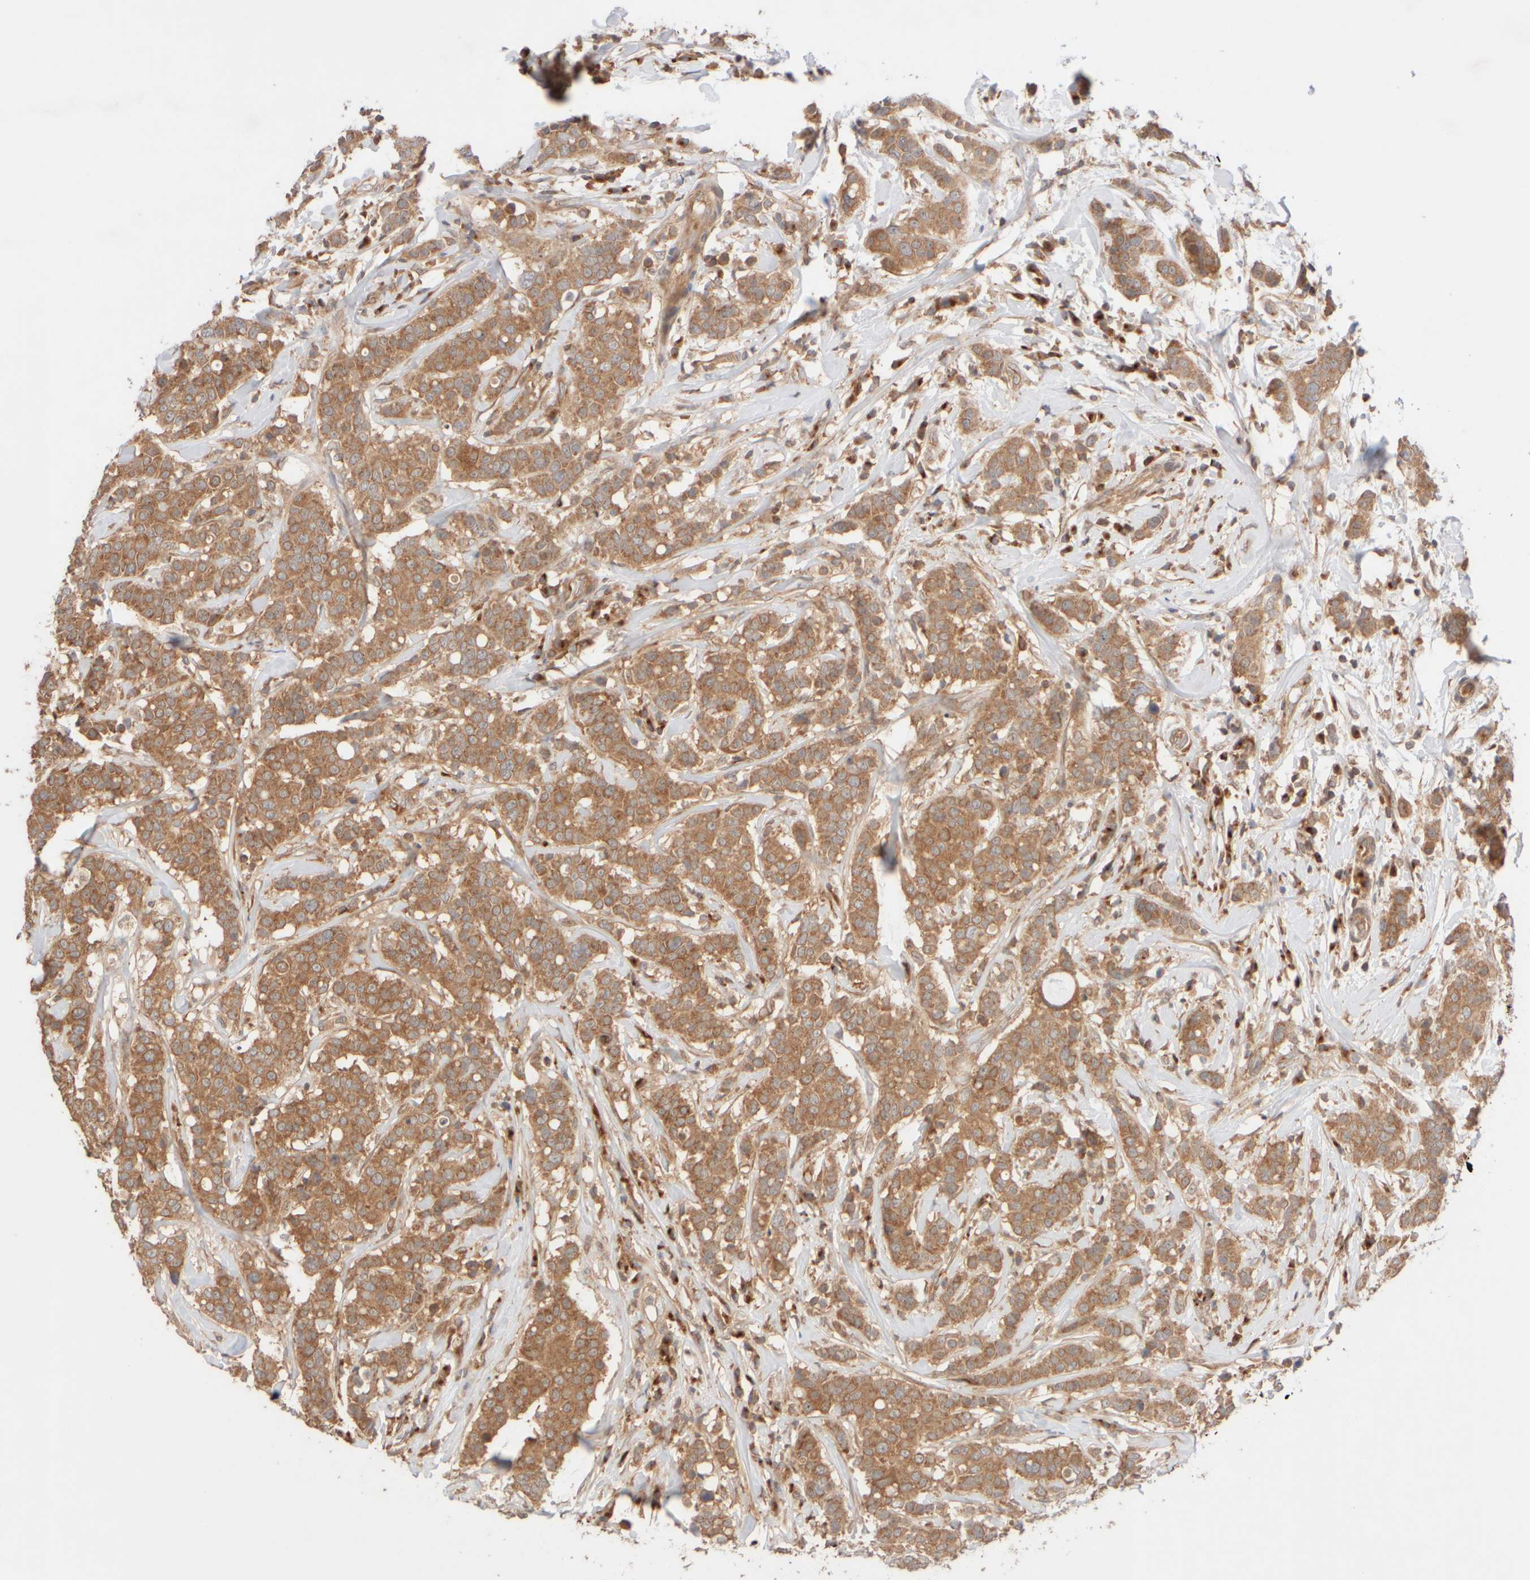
{"staining": {"intensity": "moderate", "quantity": ">75%", "location": "cytoplasmic/membranous"}, "tissue": "breast cancer", "cell_type": "Tumor cells", "image_type": "cancer", "snomed": [{"axis": "morphology", "description": "Duct carcinoma"}, {"axis": "topography", "description": "Breast"}], "caption": "Brown immunohistochemical staining in breast cancer (intraductal carcinoma) demonstrates moderate cytoplasmic/membranous positivity in approximately >75% of tumor cells.", "gene": "RABEP1", "patient": {"sex": "female", "age": 27}}